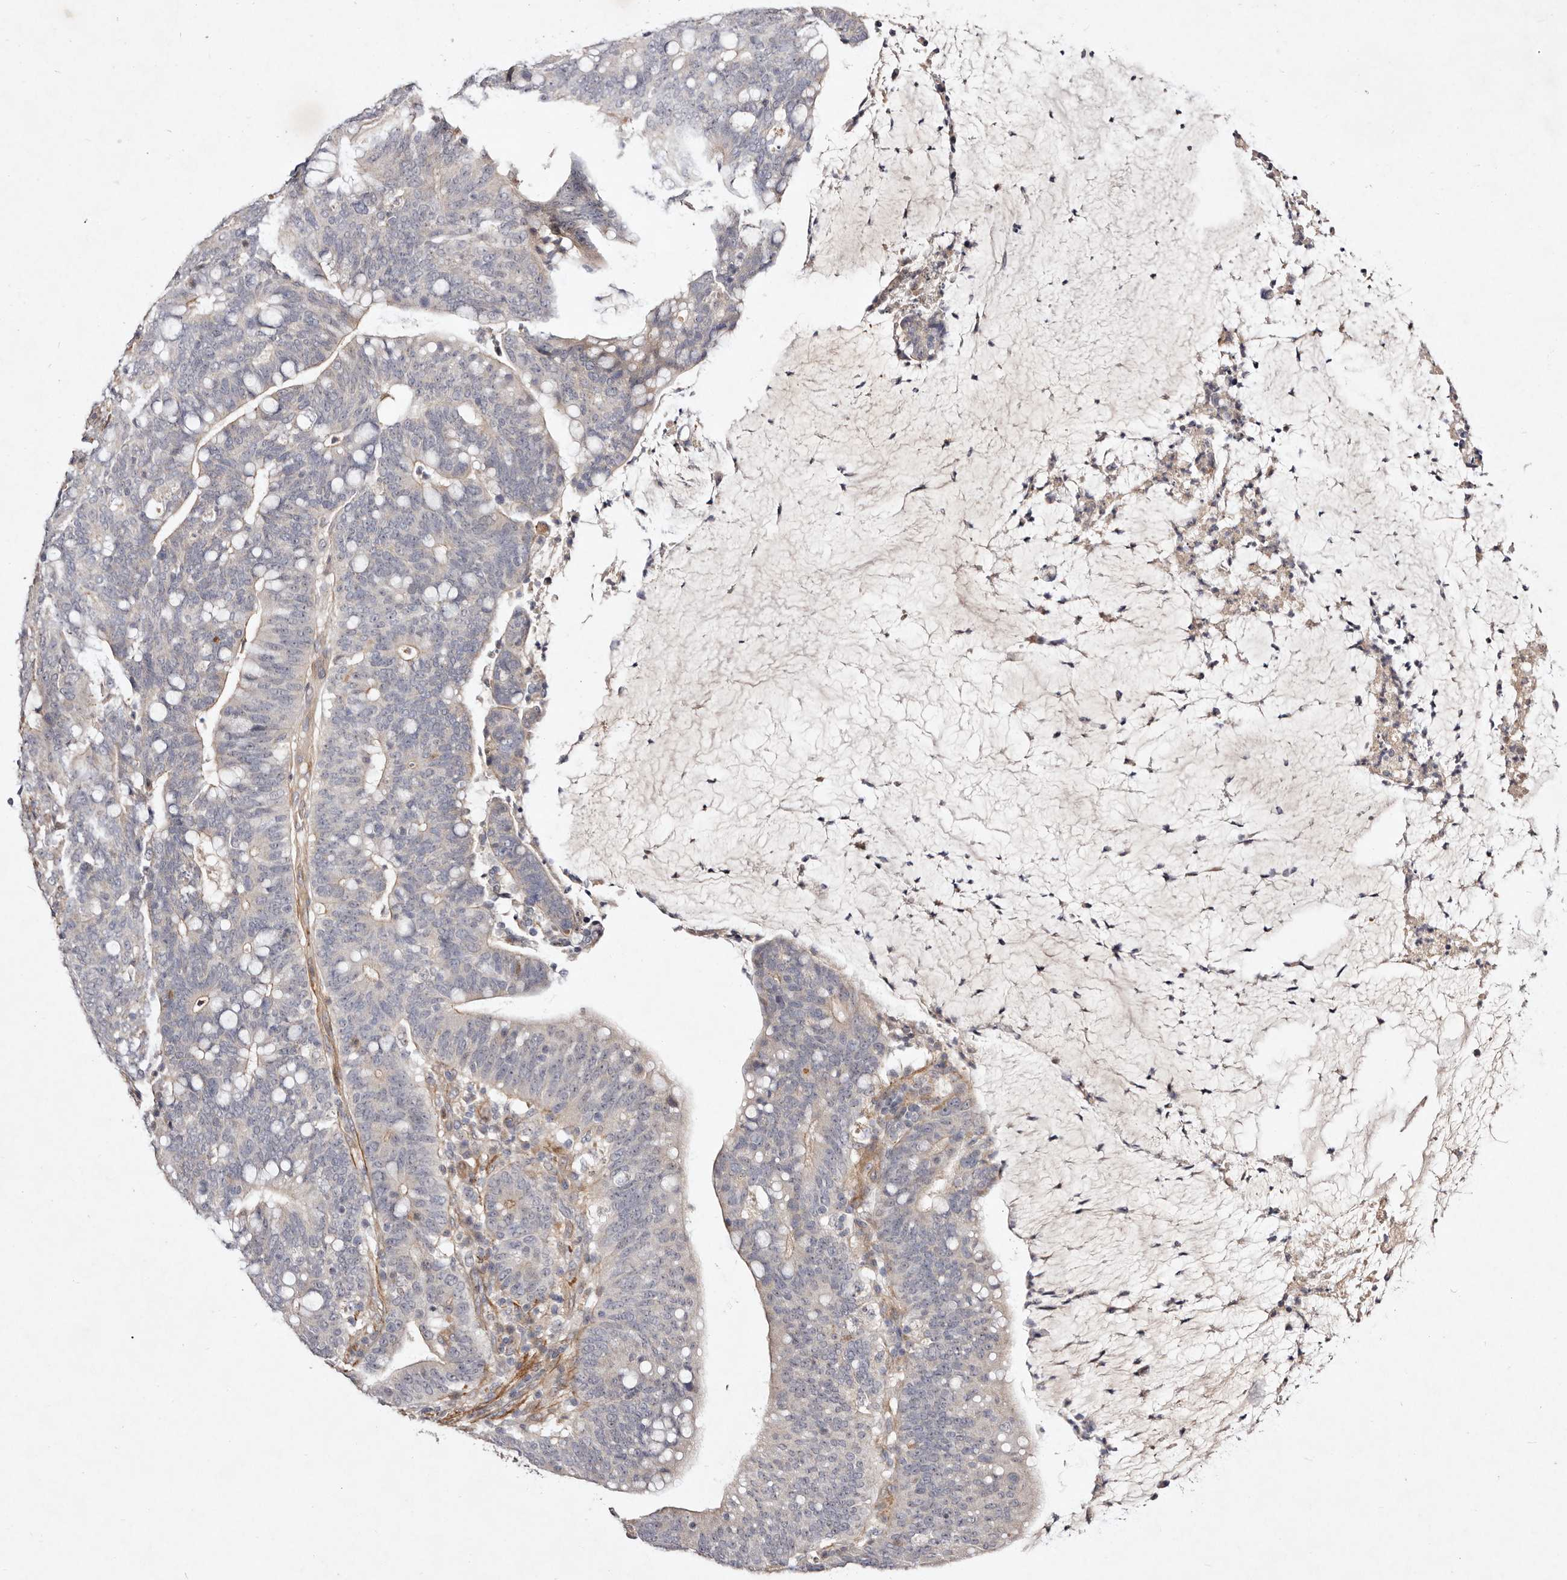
{"staining": {"intensity": "negative", "quantity": "none", "location": "none"}, "tissue": "colorectal cancer", "cell_type": "Tumor cells", "image_type": "cancer", "snomed": [{"axis": "morphology", "description": "Adenocarcinoma, NOS"}, {"axis": "topography", "description": "Colon"}], "caption": "This image is of adenocarcinoma (colorectal) stained with immunohistochemistry to label a protein in brown with the nuclei are counter-stained blue. There is no expression in tumor cells.", "gene": "MTMR11", "patient": {"sex": "female", "age": 66}}